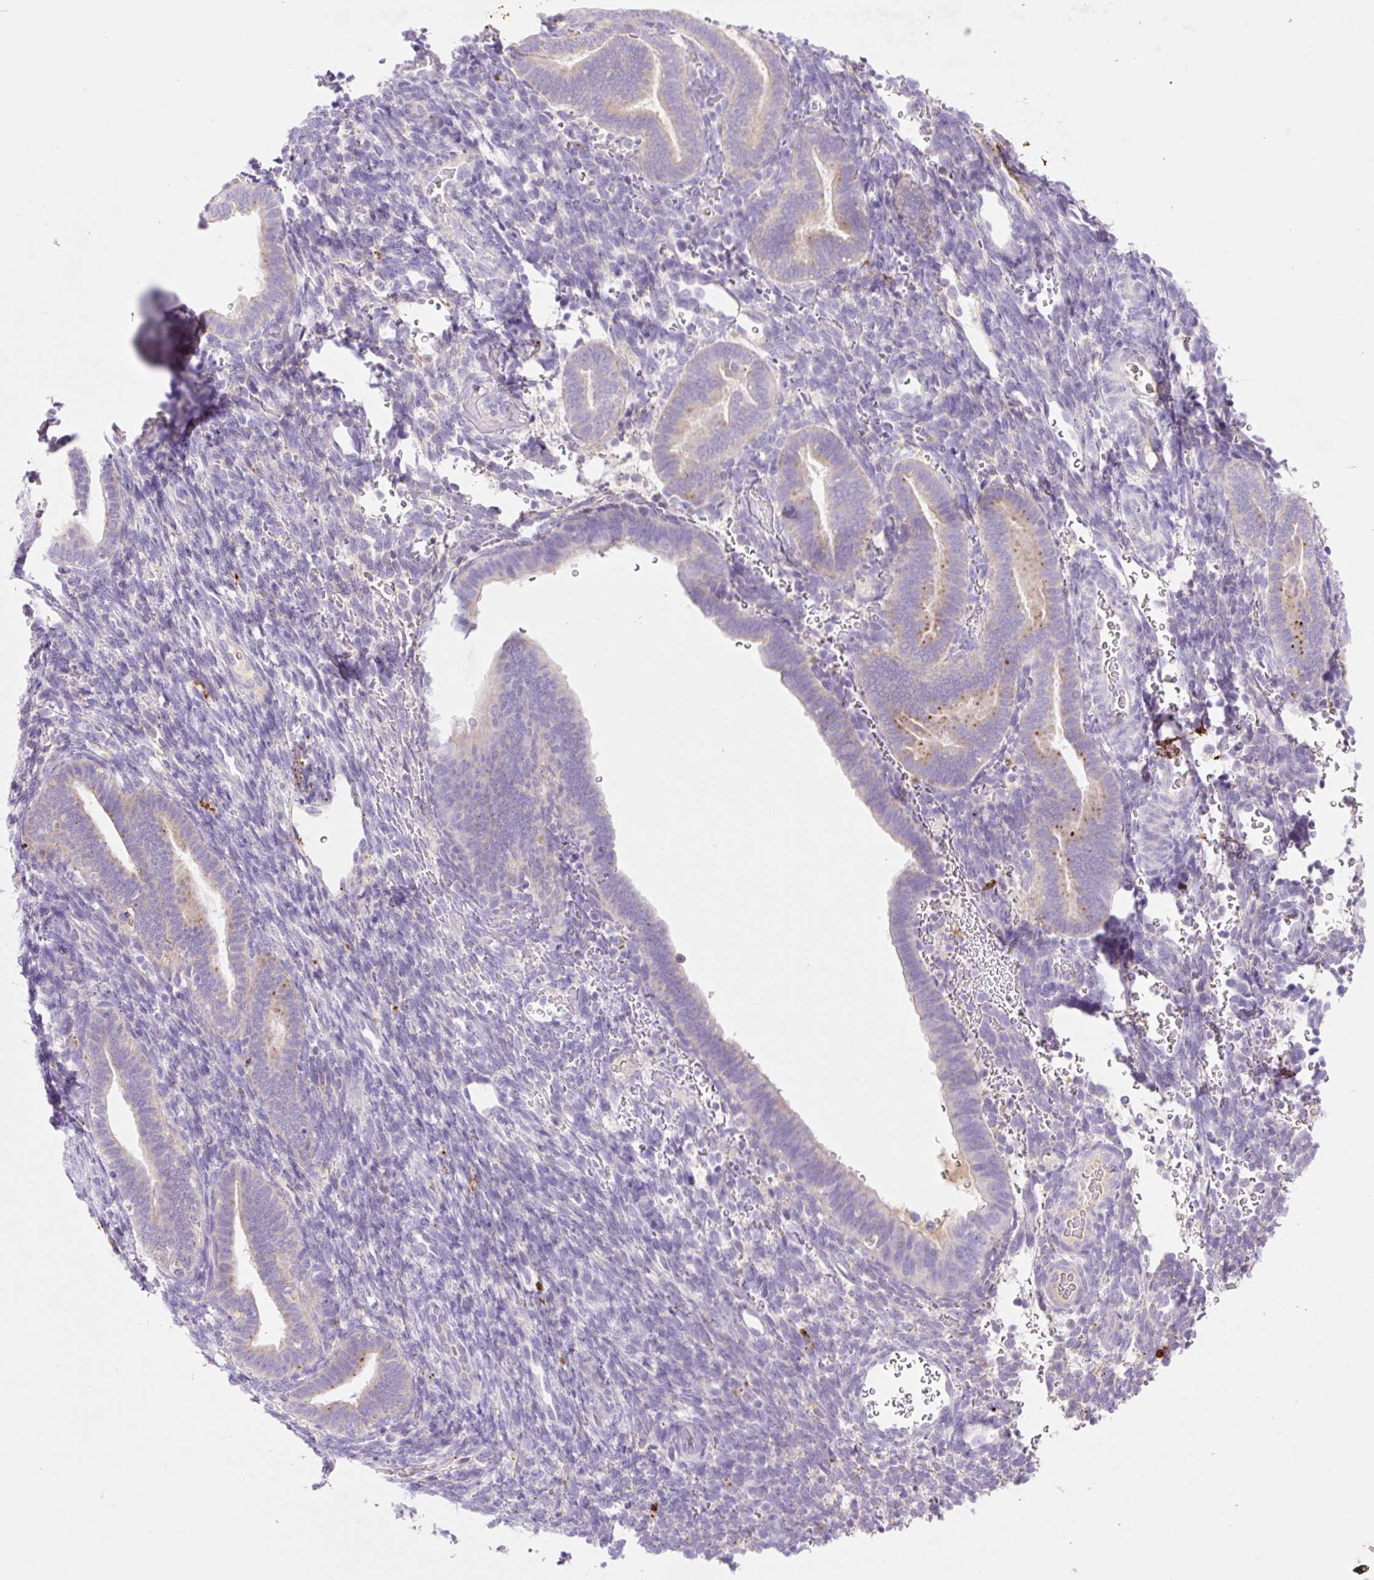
{"staining": {"intensity": "negative", "quantity": "none", "location": "none"}, "tissue": "endometrium", "cell_type": "Cells in endometrial stroma", "image_type": "normal", "snomed": [{"axis": "morphology", "description": "Normal tissue, NOS"}, {"axis": "topography", "description": "Endometrium"}], "caption": "Cells in endometrial stroma show no significant staining in benign endometrium. (Immunohistochemistry (ihc), brightfield microscopy, high magnification).", "gene": "HEXA", "patient": {"sex": "female", "age": 34}}